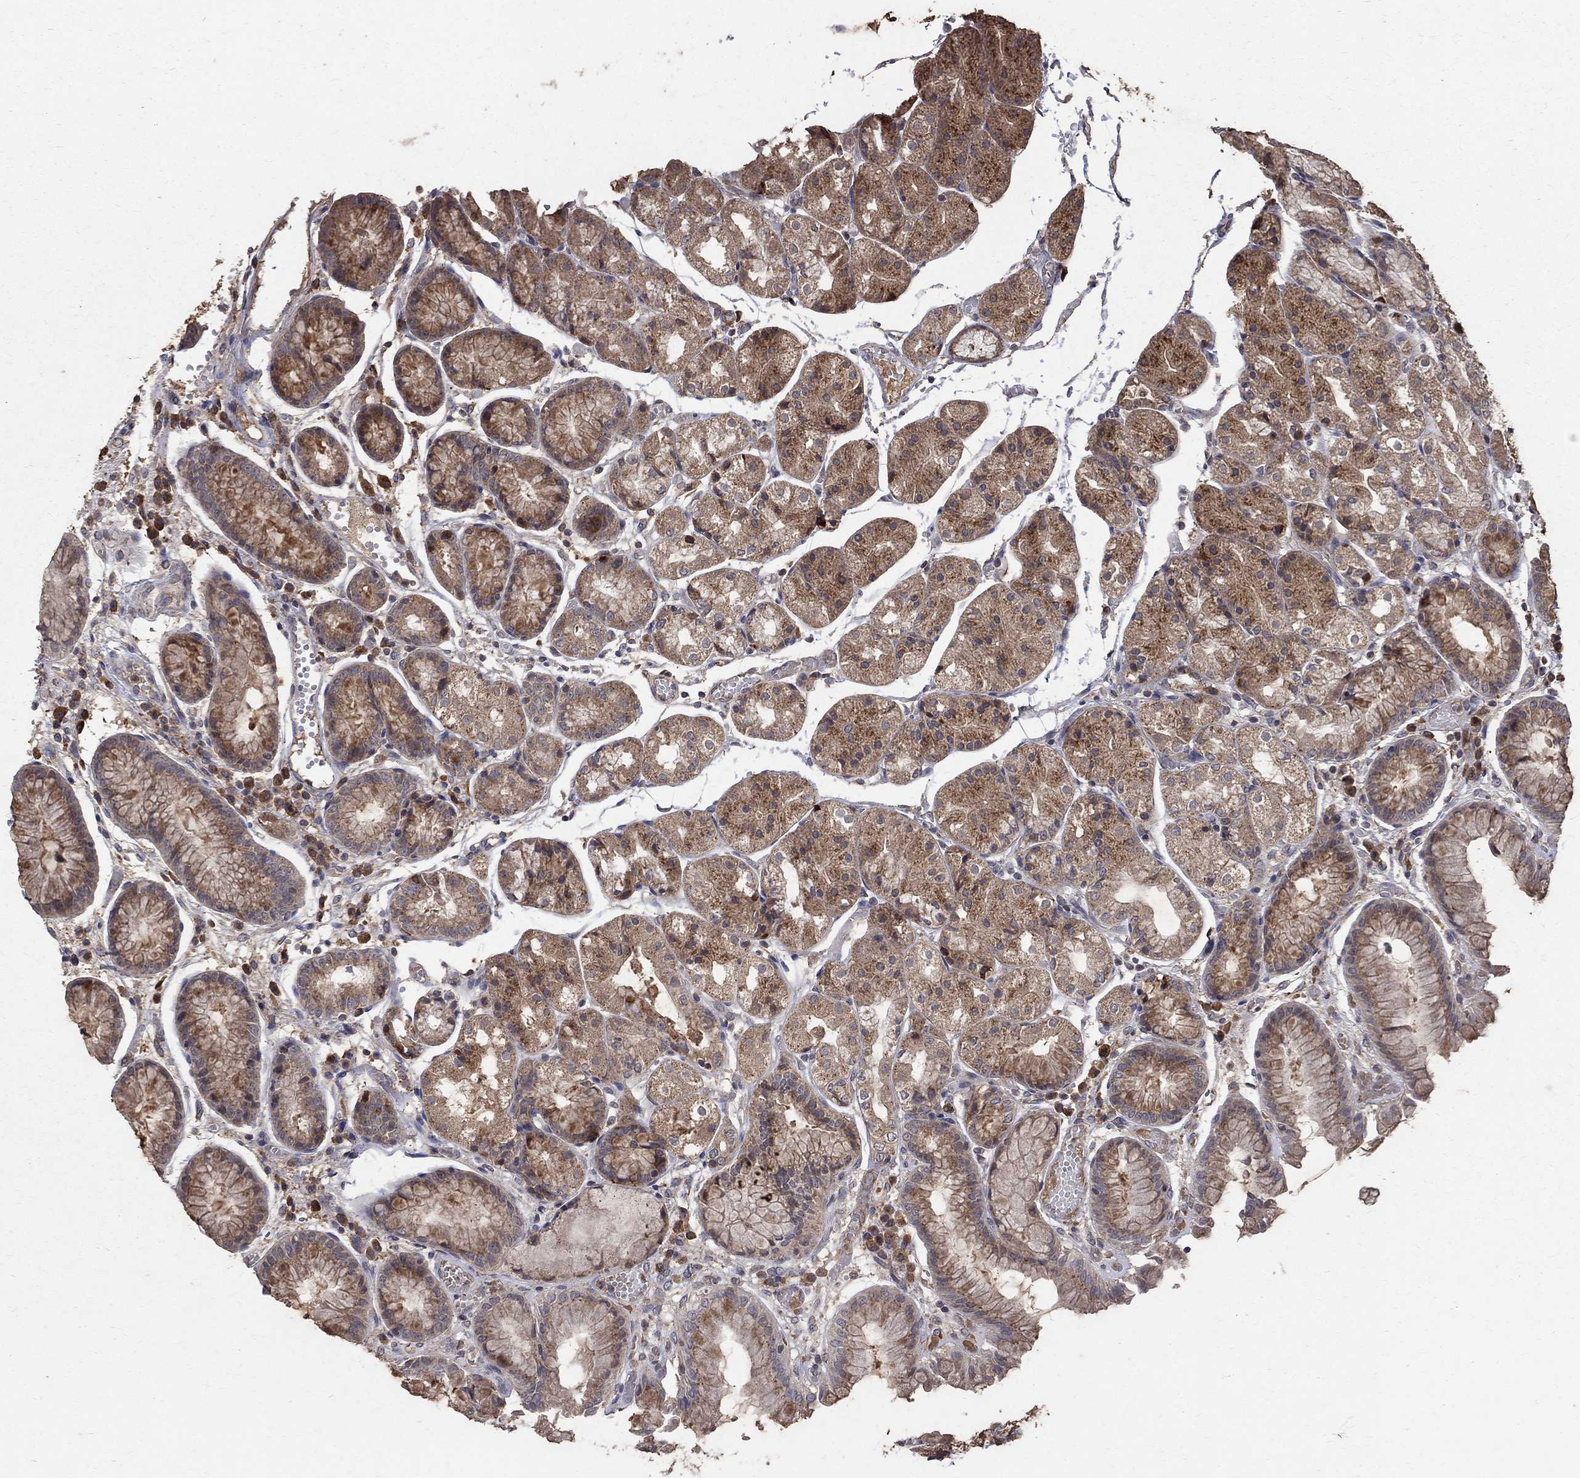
{"staining": {"intensity": "moderate", "quantity": "<25%", "location": "cytoplasmic/membranous"}, "tissue": "stomach", "cell_type": "Glandular cells", "image_type": "normal", "snomed": [{"axis": "morphology", "description": "Normal tissue, NOS"}, {"axis": "topography", "description": "Stomach, upper"}], "caption": "DAB immunohistochemical staining of unremarkable stomach reveals moderate cytoplasmic/membranous protein positivity in approximately <25% of glandular cells.", "gene": "C17orf75", "patient": {"sex": "male", "age": 72}}